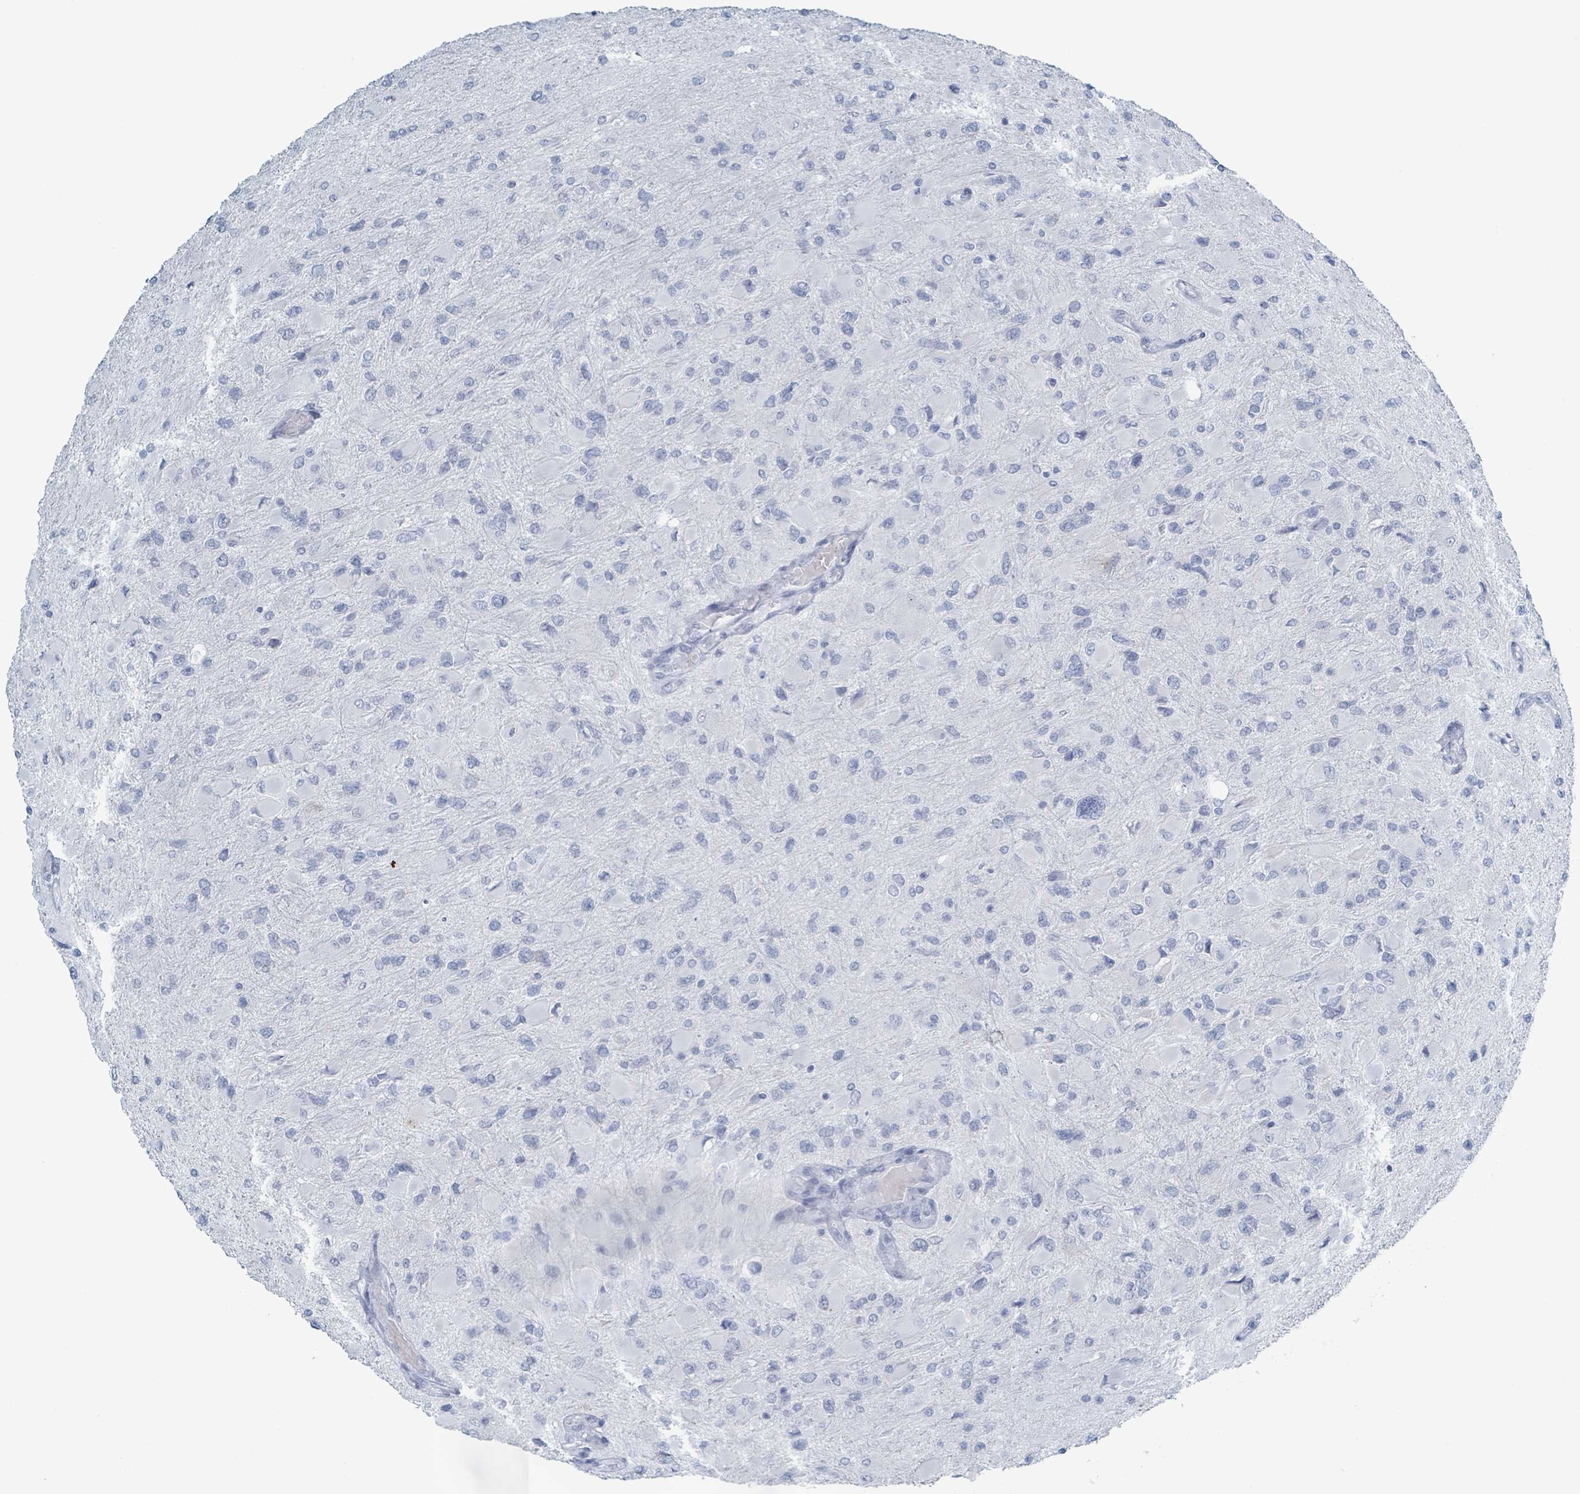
{"staining": {"intensity": "negative", "quantity": "none", "location": "none"}, "tissue": "glioma", "cell_type": "Tumor cells", "image_type": "cancer", "snomed": [{"axis": "morphology", "description": "Glioma, malignant, High grade"}, {"axis": "topography", "description": "Cerebral cortex"}], "caption": "Human malignant glioma (high-grade) stained for a protein using immunohistochemistry (IHC) exhibits no positivity in tumor cells.", "gene": "GPR15LG", "patient": {"sex": "female", "age": 36}}